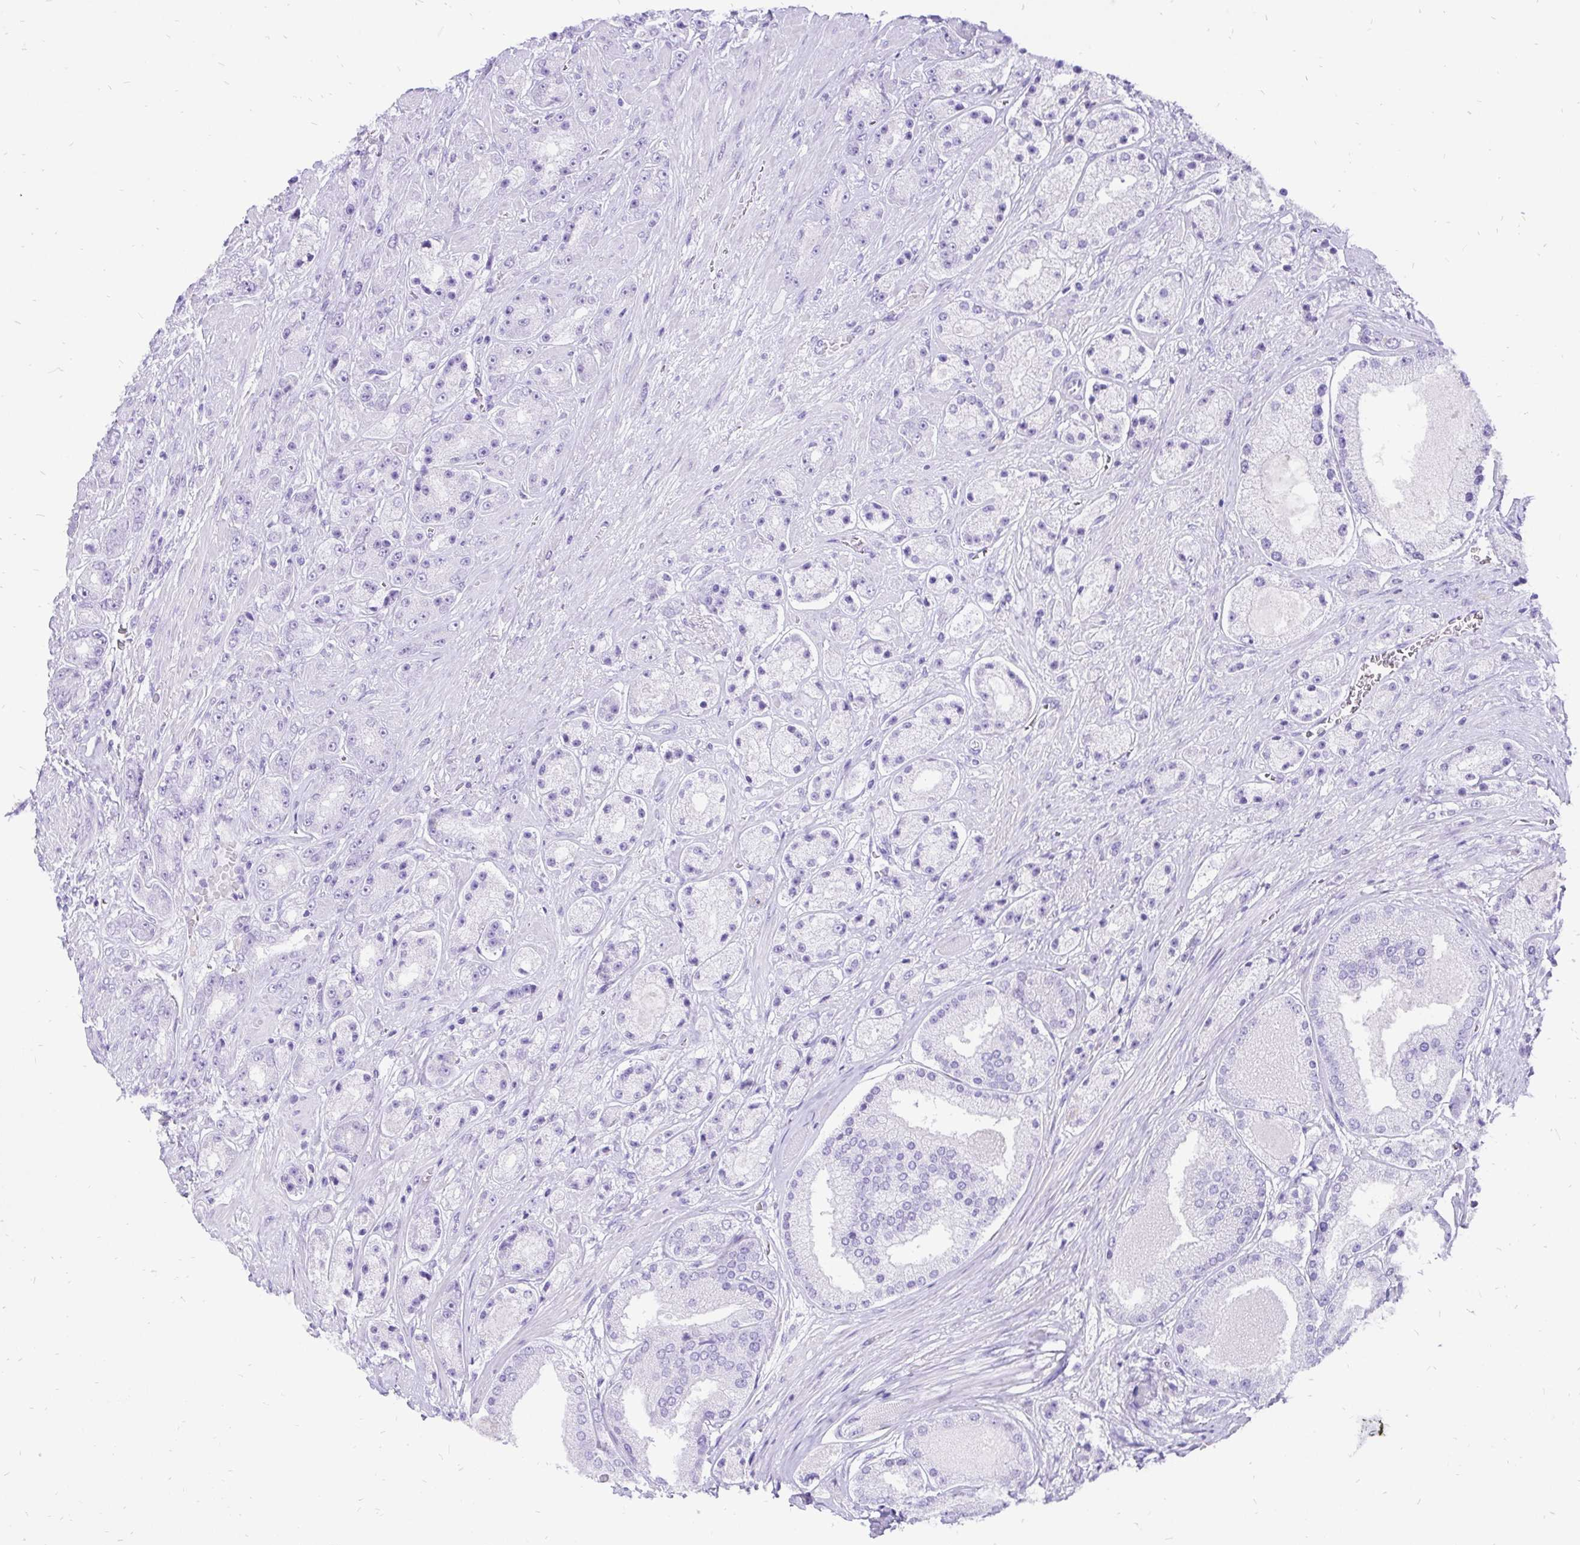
{"staining": {"intensity": "negative", "quantity": "none", "location": "none"}, "tissue": "prostate cancer", "cell_type": "Tumor cells", "image_type": "cancer", "snomed": [{"axis": "morphology", "description": "Adenocarcinoma, High grade"}, {"axis": "topography", "description": "Prostate"}], "caption": "Immunohistochemistry histopathology image of neoplastic tissue: prostate high-grade adenocarcinoma stained with DAB reveals no significant protein staining in tumor cells. (DAB immunohistochemistry (IHC) with hematoxylin counter stain).", "gene": "KRT13", "patient": {"sex": "male", "age": 67}}